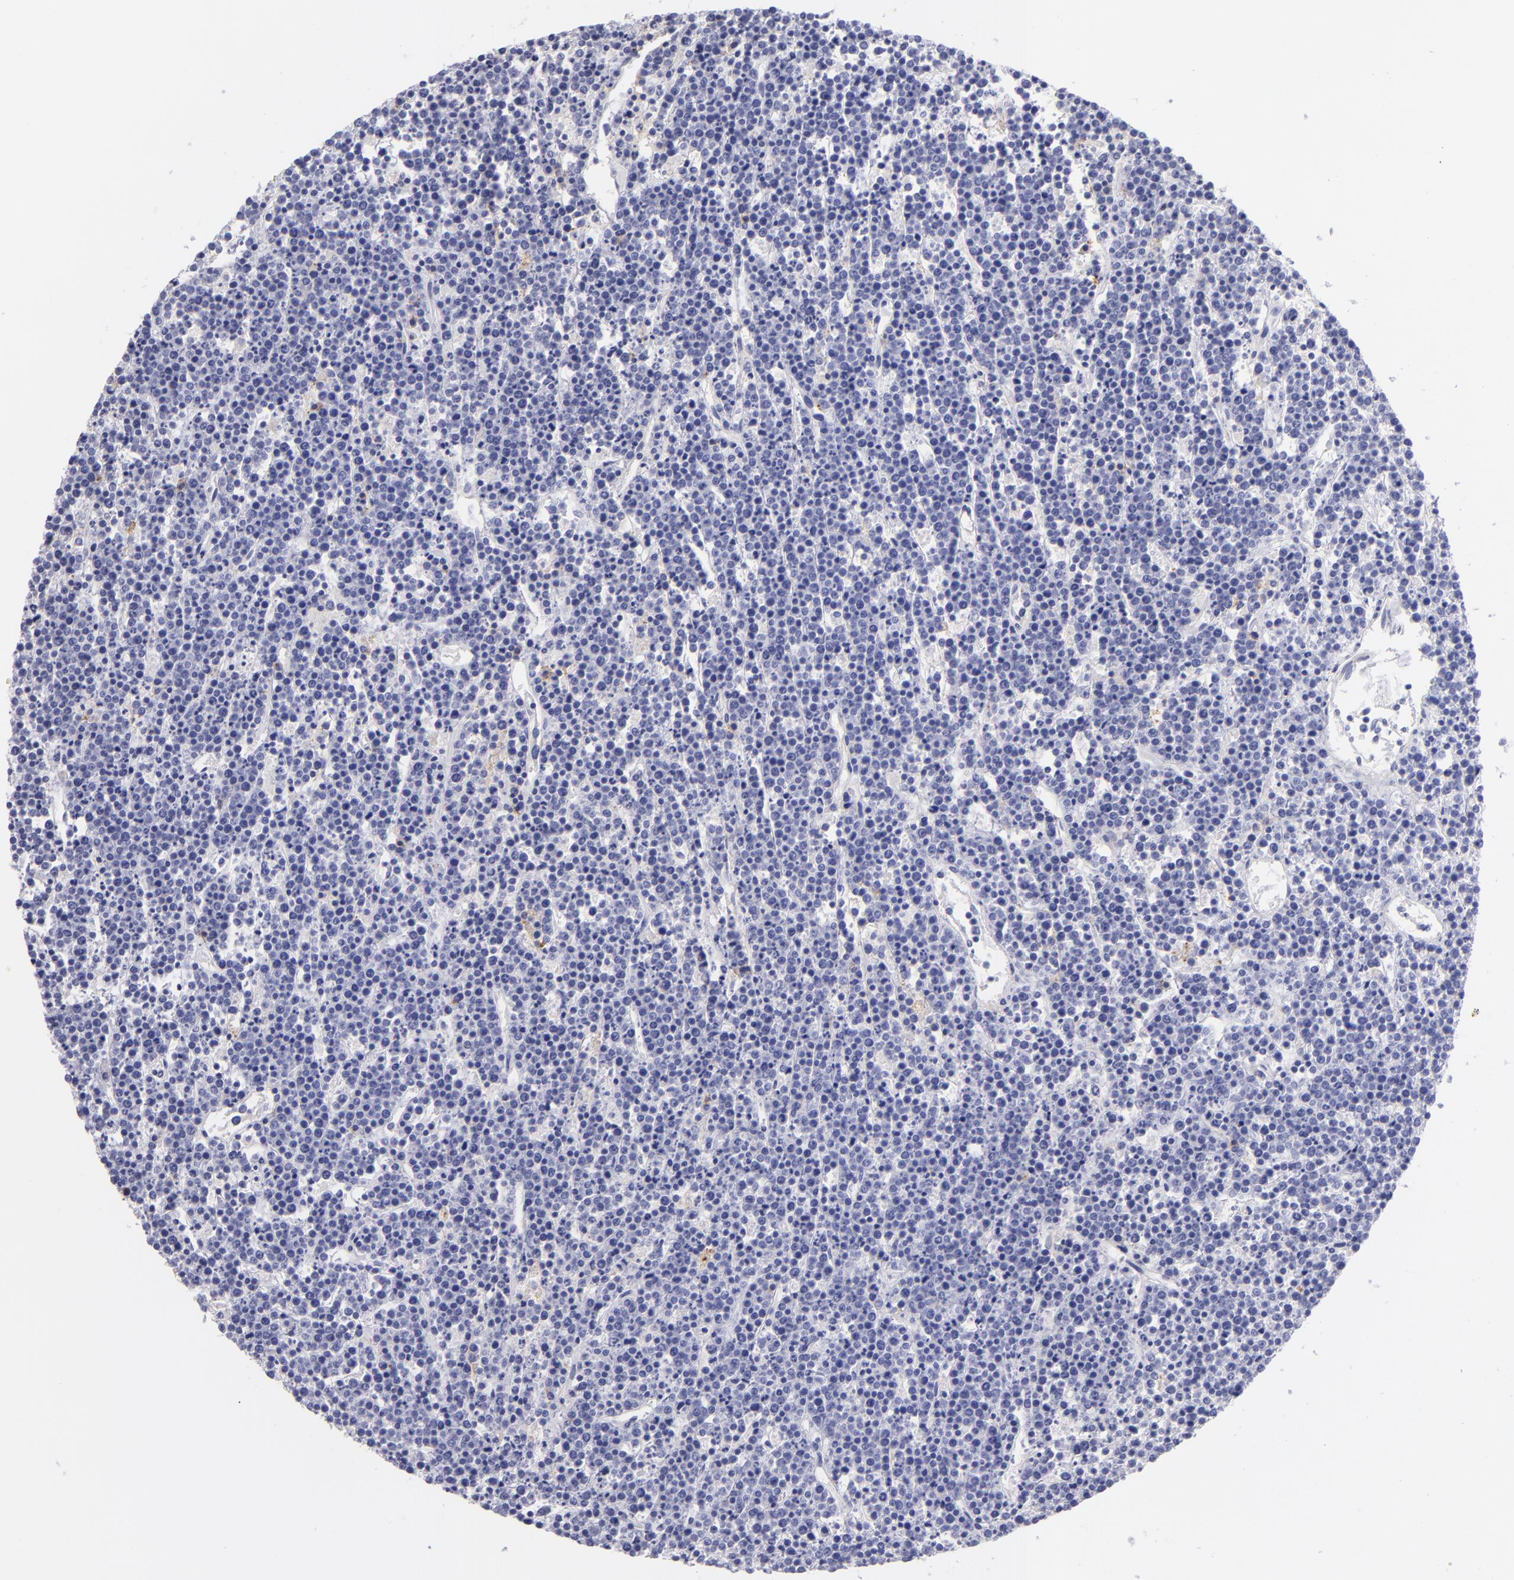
{"staining": {"intensity": "negative", "quantity": "none", "location": "none"}, "tissue": "lymphoma", "cell_type": "Tumor cells", "image_type": "cancer", "snomed": [{"axis": "morphology", "description": "Malignant lymphoma, non-Hodgkin's type, High grade"}, {"axis": "topography", "description": "Ovary"}], "caption": "Immunohistochemistry micrograph of lymphoma stained for a protein (brown), which reveals no staining in tumor cells.", "gene": "CD82", "patient": {"sex": "female", "age": 56}}